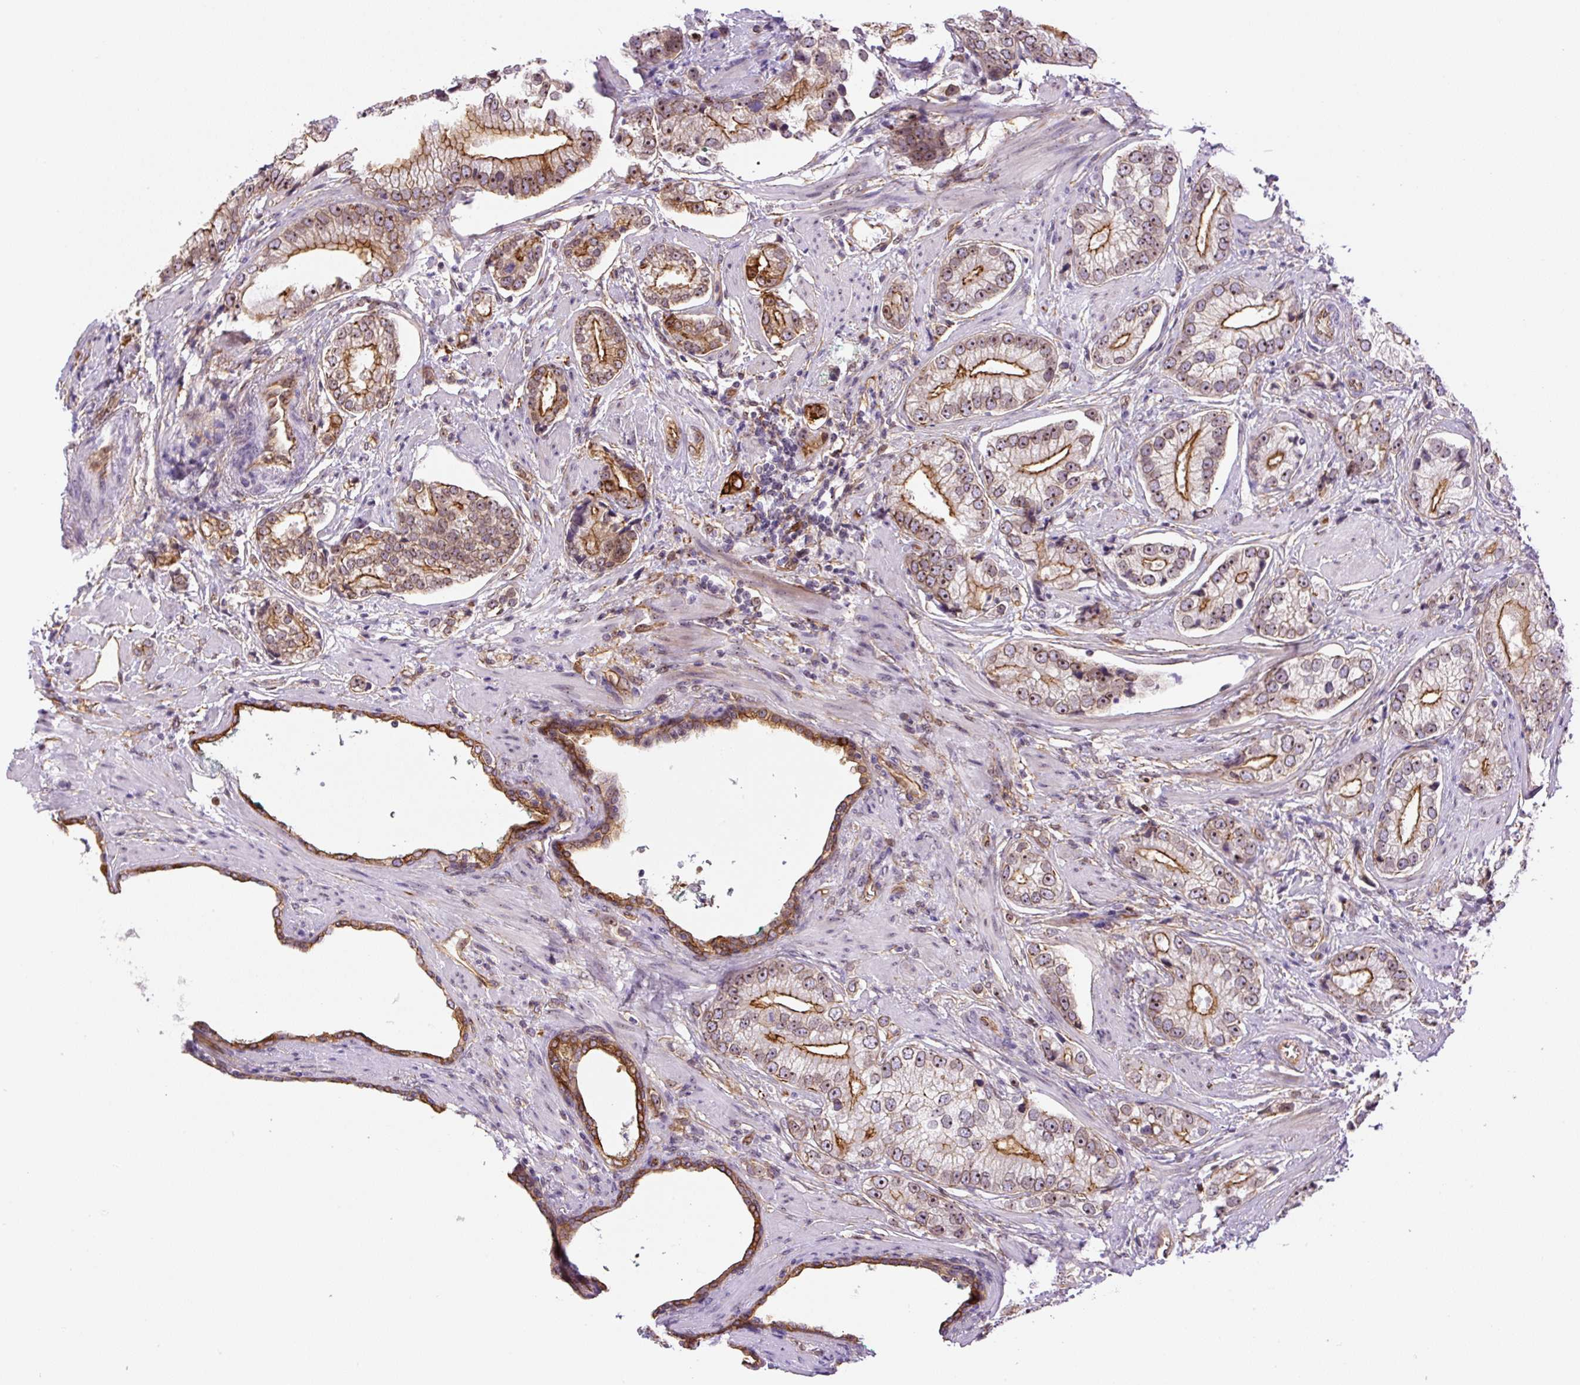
{"staining": {"intensity": "moderate", "quantity": "25%-75%", "location": "cytoplasmic/membranous"}, "tissue": "prostate cancer", "cell_type": "Tumor cells", "image_type": "cancer", "snomed": [{"axis": "morphology", "description": "Adenocarcinoma, High grade"}, {"axis": "topography", "description": "Prostate"}], "caption": "Immunohistochemistry (DAB (3,3'-diaminobenzidine)) staining of prostate adenocarcinoma (high-grade) shows moderate cytoplasmic/membranous protein staining in approximately 25%-75% of tumor cells. The staining was performed using DAB, with brown indicating positive protein expression. Nuclei are stained blue with hematoxylin.", "gene": "MYO5C", "patient": {"sex": "male", "age": 75}}